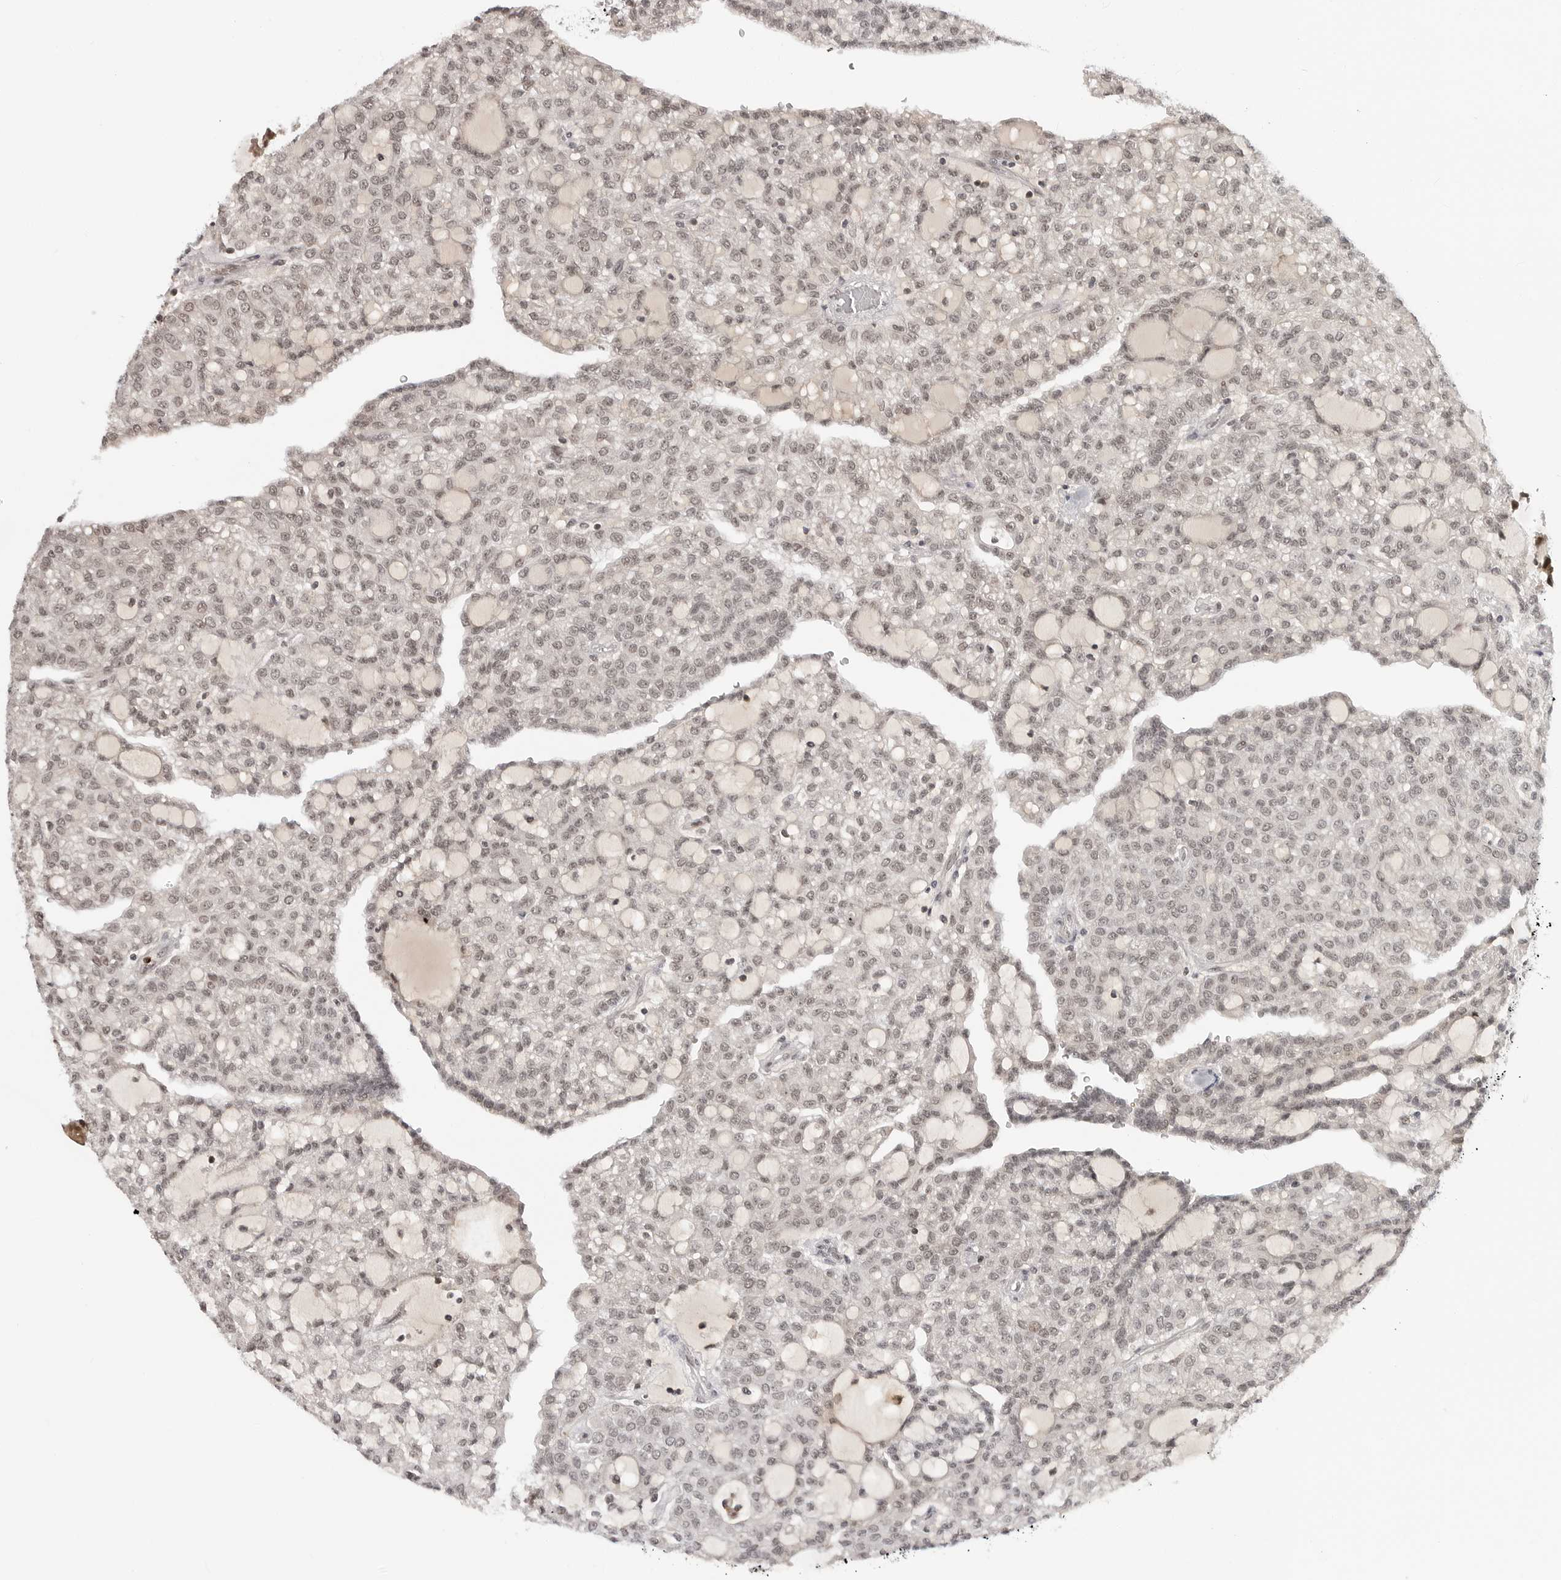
{"staining": {"intensity": "weak", "quantity": ">75%", "location": "nuclear"}, "tissue": "renal cancer", "cell_type": "Tumor cells", "image_type": "cancer", "snomed": [{"axis": "morphology", "description": "Adenocarcinoma, NOS"}, {"axis": "topography", "description": "Kidney"}], "caption": "The immunohistochemical stain highlights weak nuclear staining in tumor cells of renal cancer (adenocarcinoma) tissue.", "gene": "C8orf33", "patient": {"sex": "male", "age": 63}}